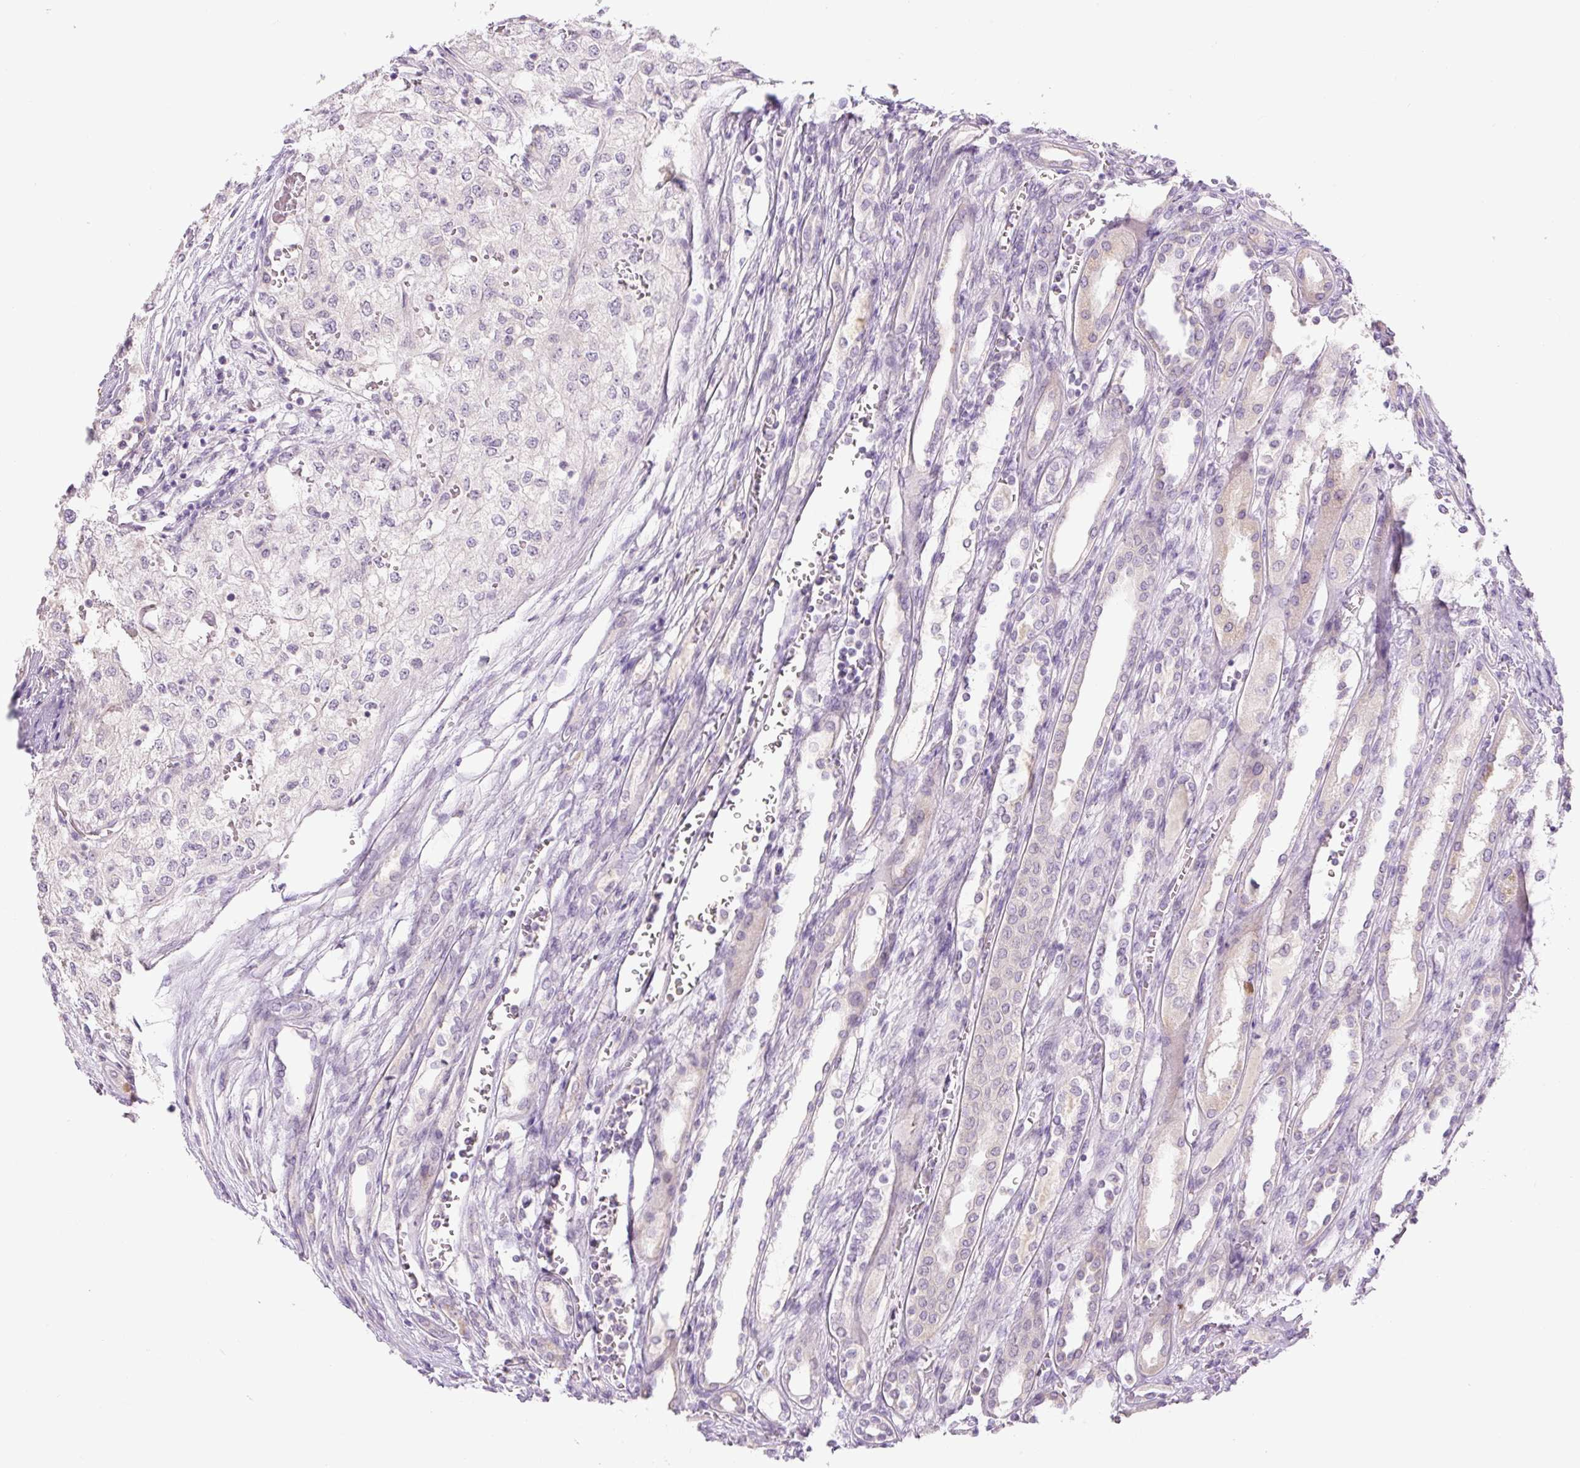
{"staining": {"intensity": "negative", "quantity": "none", "location": "none"}, "tissue": "renal cancer", "cell_type": "Tumor cells", "image_type": "cancer", "snomed": [{"axis": "morphology", "description": "Adenocarcinoma, NOS"}, {"axis": "topography", "description": "Kidney"}], "caption": "The IHC image has no significant staining in tumor cells of renal cancer tissue. The staining was performed using DAB (3,3'-diaminobenzidine) to visualize the protein expression in brown, while the nuclei were stained in blue with hematoxylin (Magnification: 20x).", "gene": "FABP7", "patient": {"sex": "female", "age": 54}}